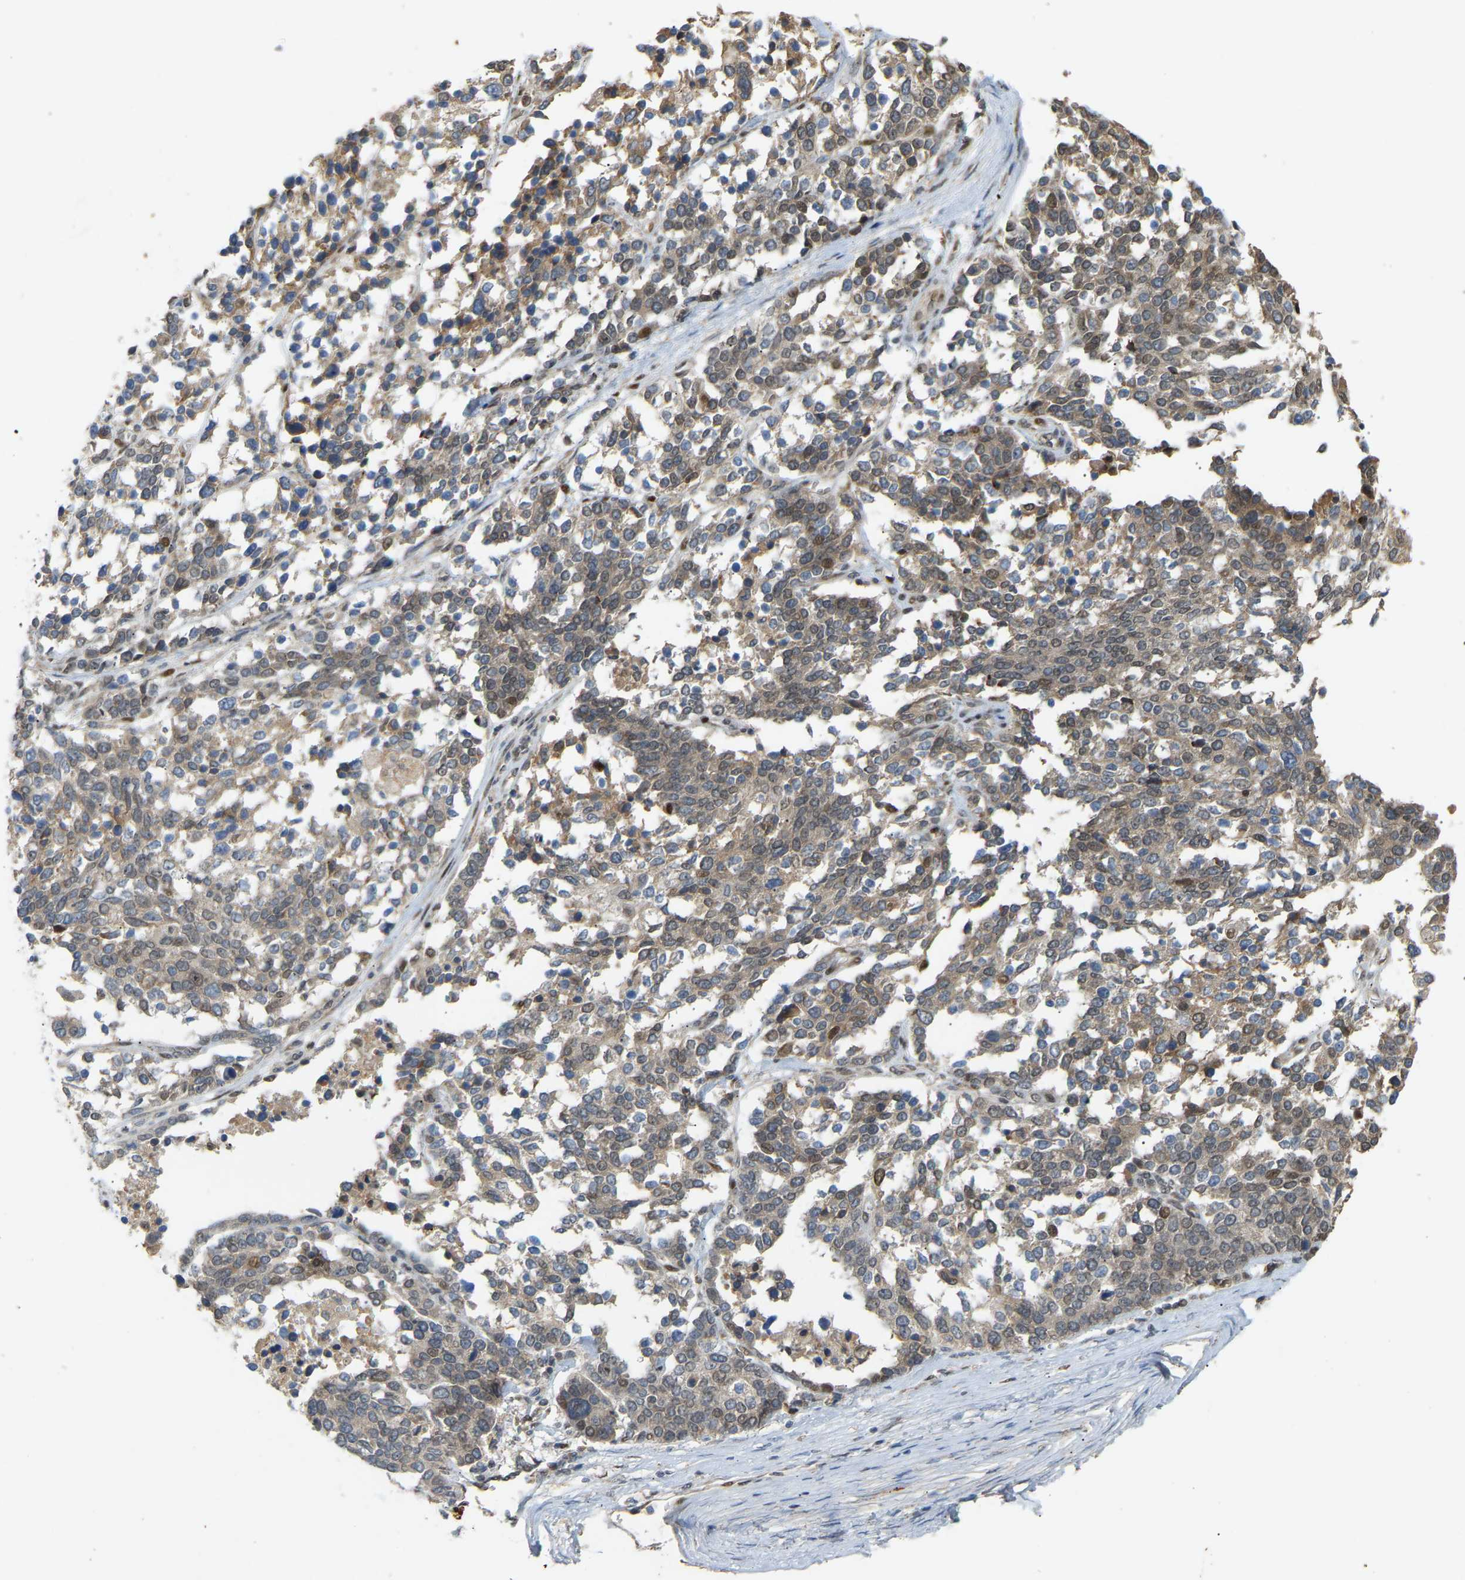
{"staining": {"intensity": "weak", "quantity": "25%-75%", "location": "cytoplasmic/membranous"}, "tissue": "ovarian cancer", "cell_type": "Tumor cells", "image_type": "cancer", "snomed": [{"axis": "morphology", "description": "Cystadenocarcinoma, serous, NOS"}, {"axis": "topography", "description": "Ovary"}], "caption": "Ovarian cancer (serous cystadenocarcinoma) stained with DAB (3,3'-diaminobenzidine) immunohistochemistry (IHC) shows low levels of weak cytoplasmic/membranous staining in about 25%-75% of tumor cells.", "gene": "PTPN4", "patient": {"sex": "female", "age": 44}}